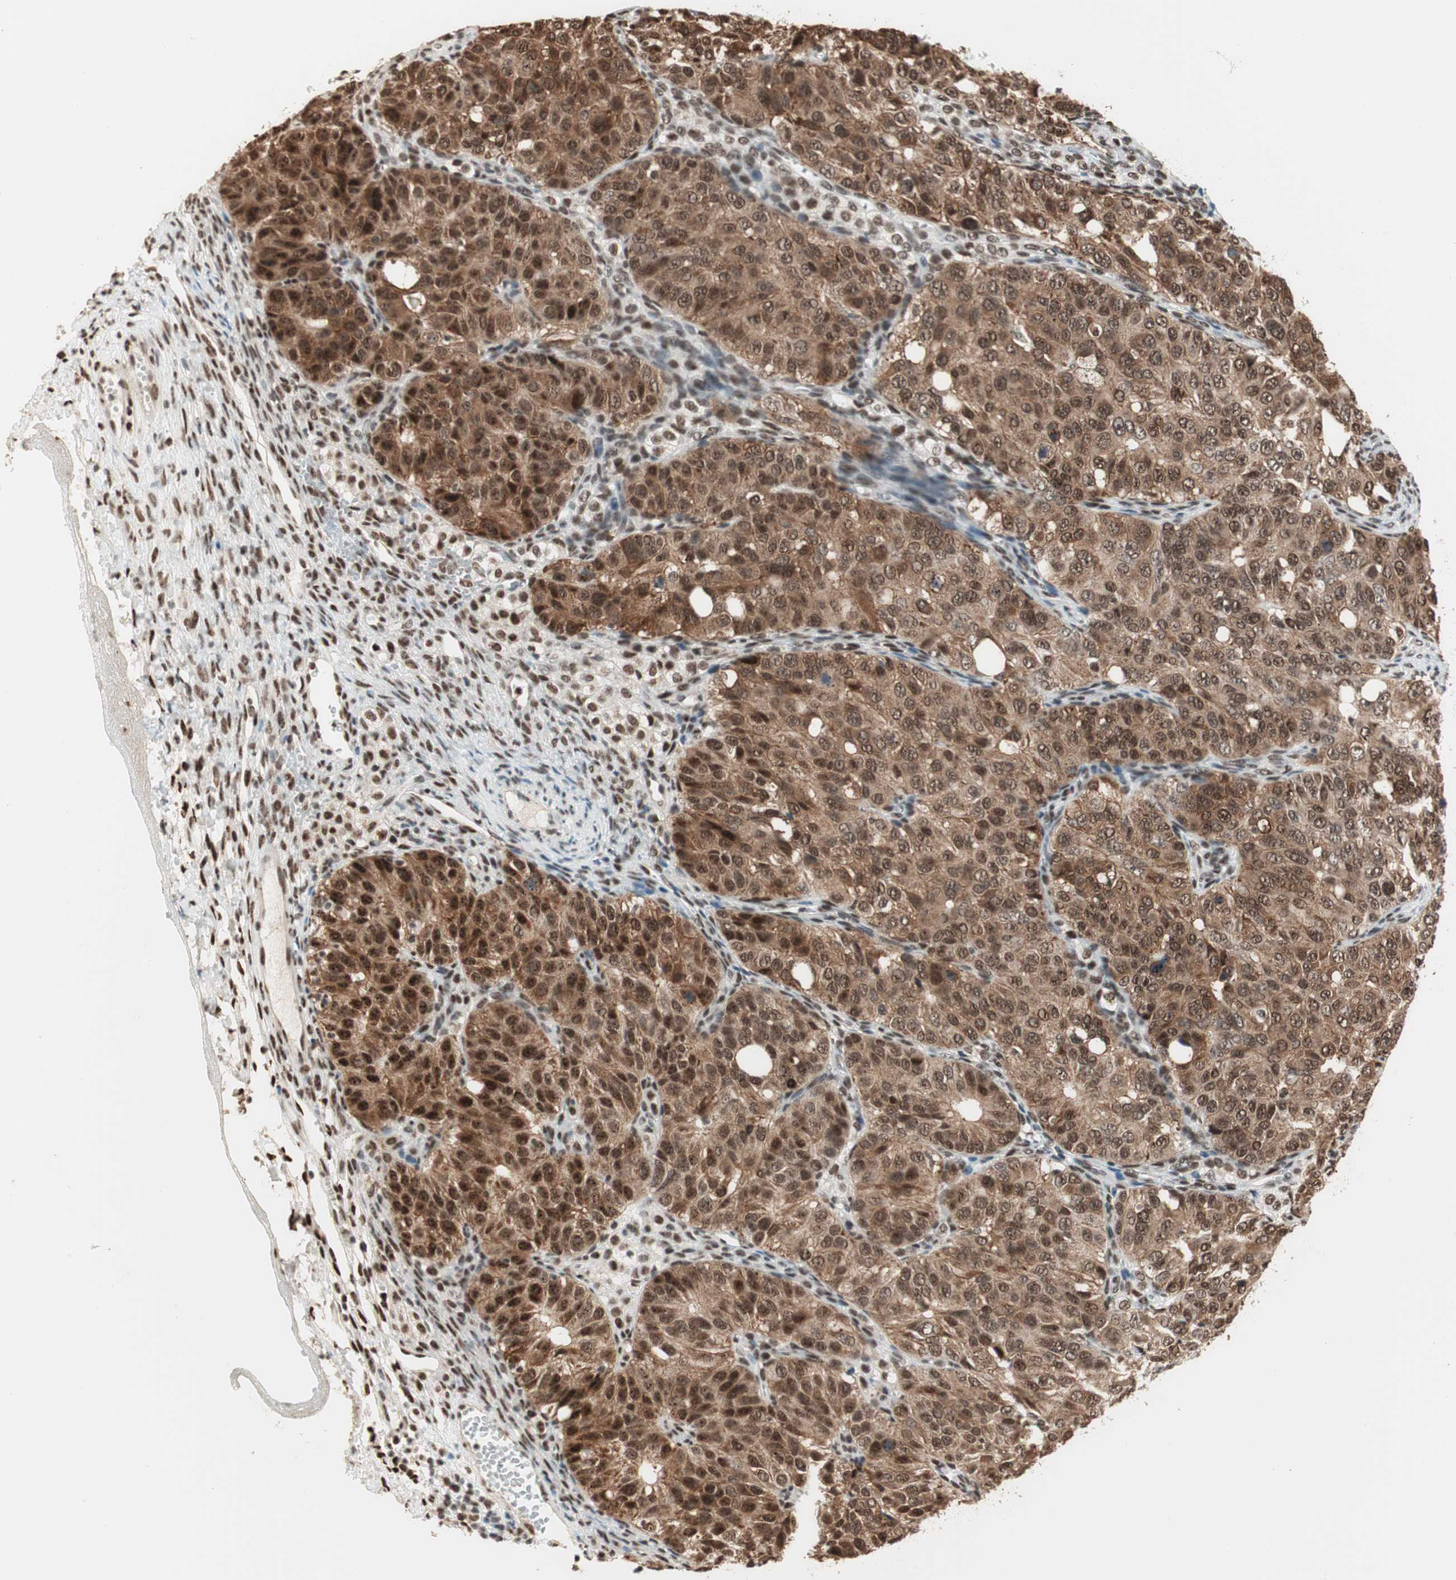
{"staining": {"intensity": "moderate", "quantity": ">75%", "location": "cytoplasmic/membranous,nuclear"}, "tissue": "ovarian cancer", "cell_type": "Tumor cells", "image_type": "cancer", "snomed": [{"axis": "morphology", "description": "Carcinoma, endometroid"}, {"axis": "topography", "description": "Ovary"}], "caption": "This is a photomicrograph of immunohistochemistry staining of ovarian cancer, which shows moderate positivity in the cytoplasmic/membranous and nuclear of tumor cells.", "gene": "SMARCE1", "patient": {"sex": "female", "age": 51}}